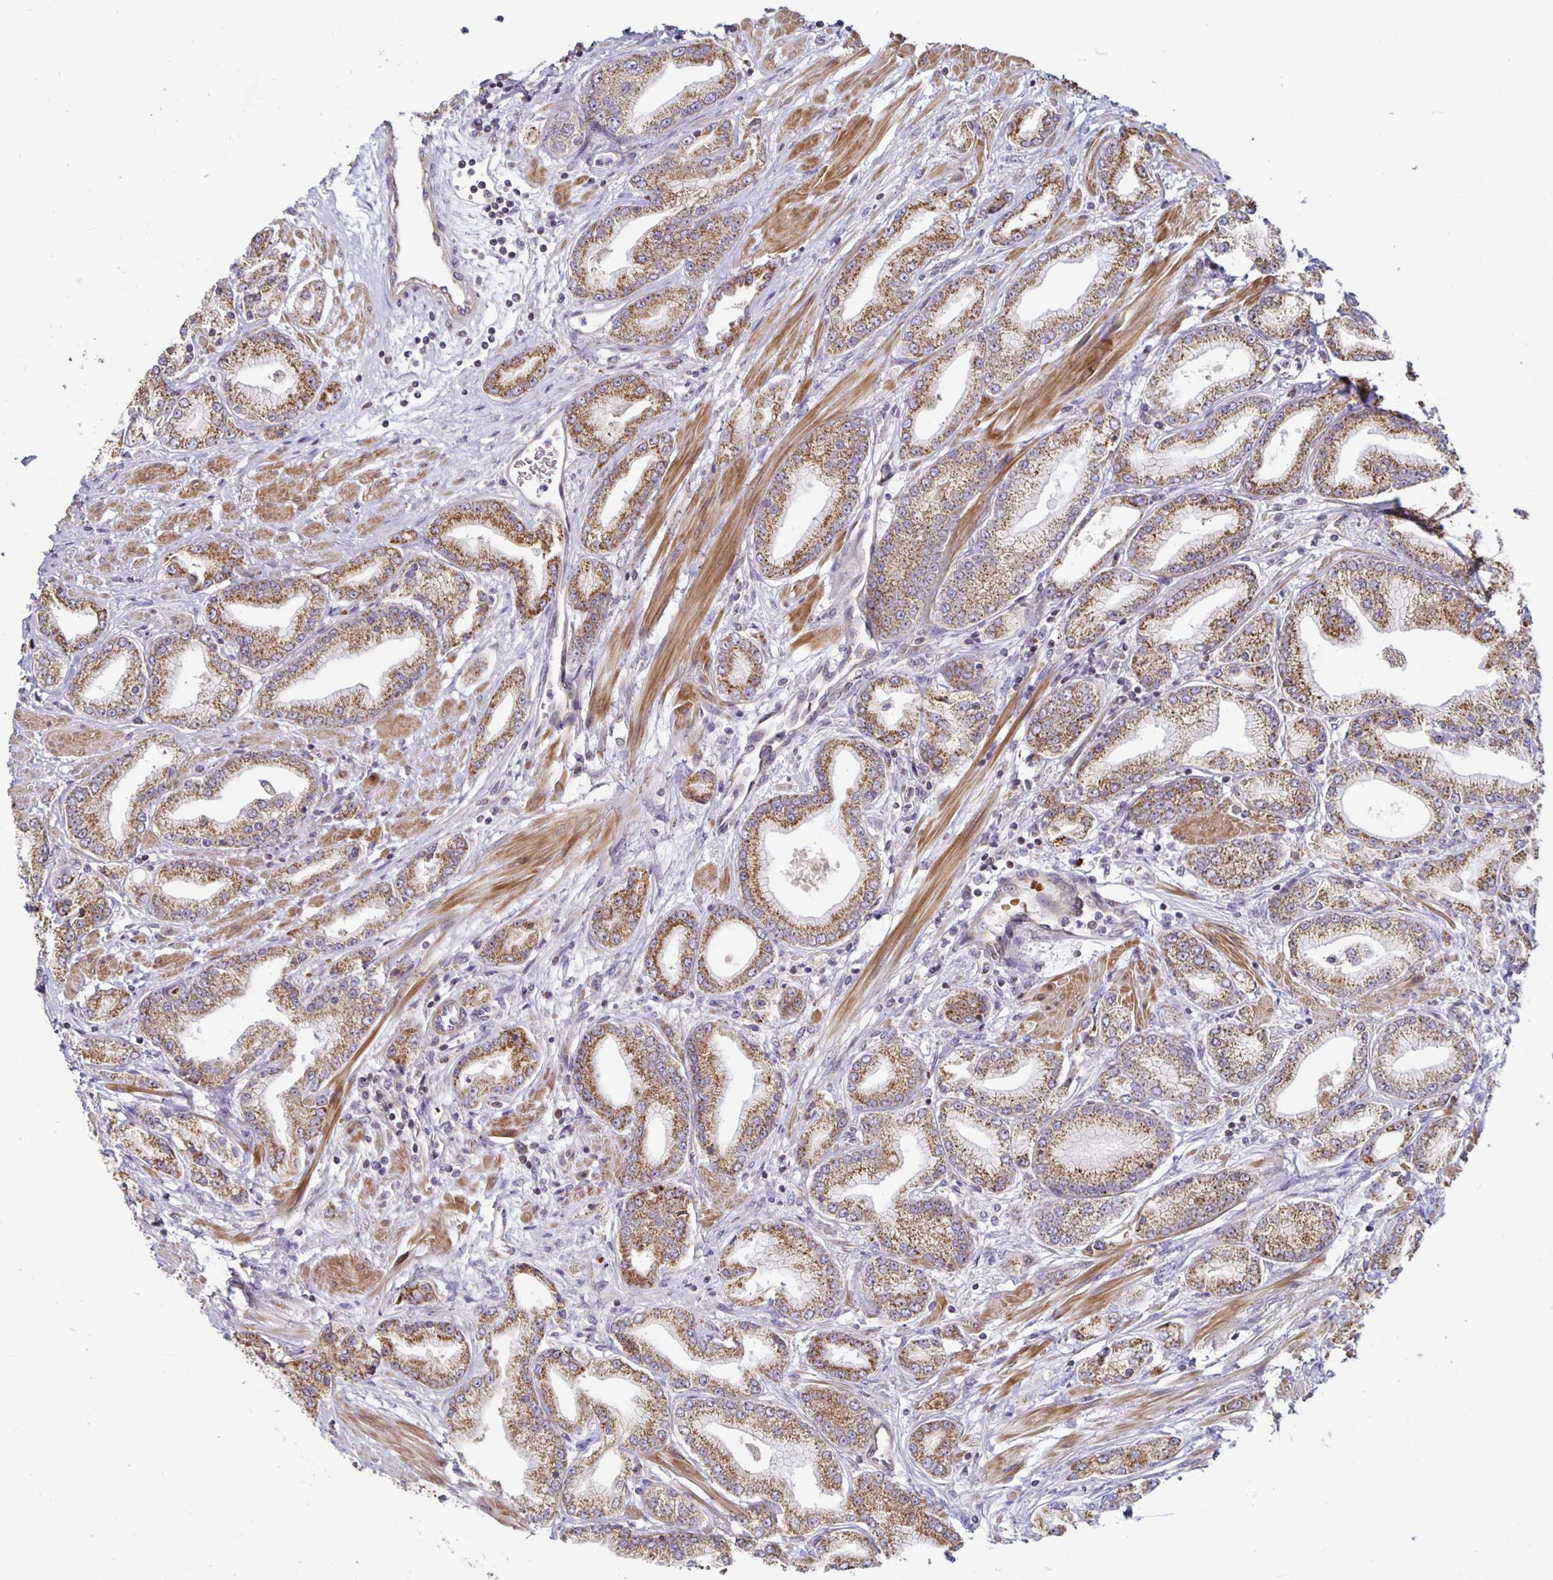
{"staining": {"intensity": "moderate", "quantity": ">75%", "location": "cytoplasmic/membranous"}, "tissue": "prostate cancer", "cell_type": "Tumor cells", "image_type": "cancer", "snomed": [{"axis": "morphology", "description": "Adenocarcinoma, High grade"}, {"axis": "topography", "description": "Prostate"}], "caption": "Human prostate adenocarcinoma (high-grade) stained with a brown dye exhibits moderate cytoplasmic/membranous positive staining in about >75% of tumor cells.", "gene": "MRPL28", "patient": {"sex": "male", "age": 67}}